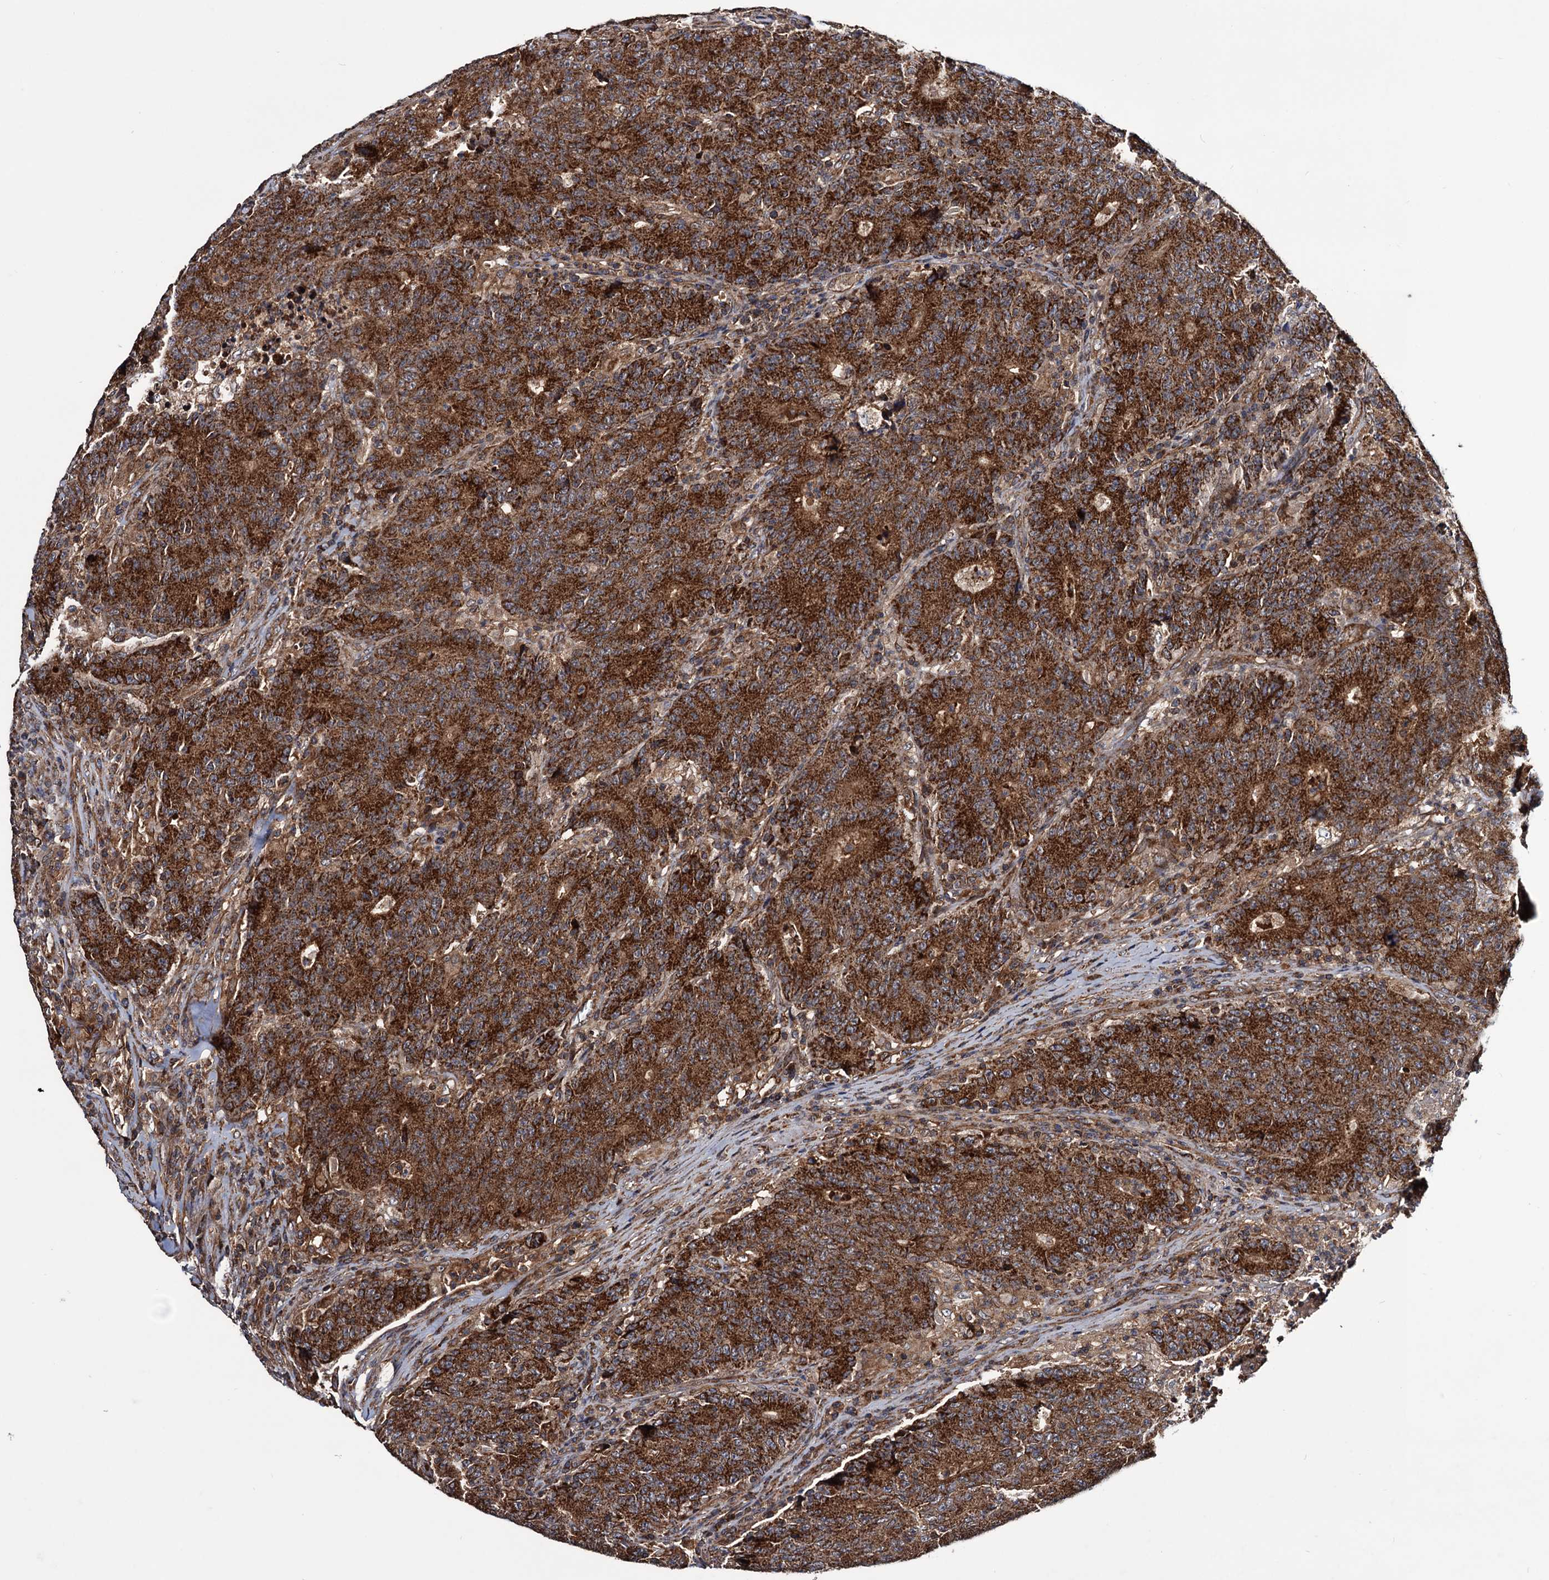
{"staining": {"intensity": "strong", "quantity": ">75%", "location": "cytoplasmic/membranous"}, "tissue": "colorectal cancer", "cell_type": "Tumor cells", "image_type": "cancer", "snomed": [{"axis": "morphology", "description": "Adenocarcinoma, NOS"}, {"axis": "topography", "description": "Colon"}], "caption": "Colorectal cancer (adenocarcinoma) tissue displays strong cytoplasmic/membranous positivity in approximately >75% of tumor cells, visualized by immunohistochemistry.", "gene": "MRPL42", "patient": {"sex": "female", "age": 75}}